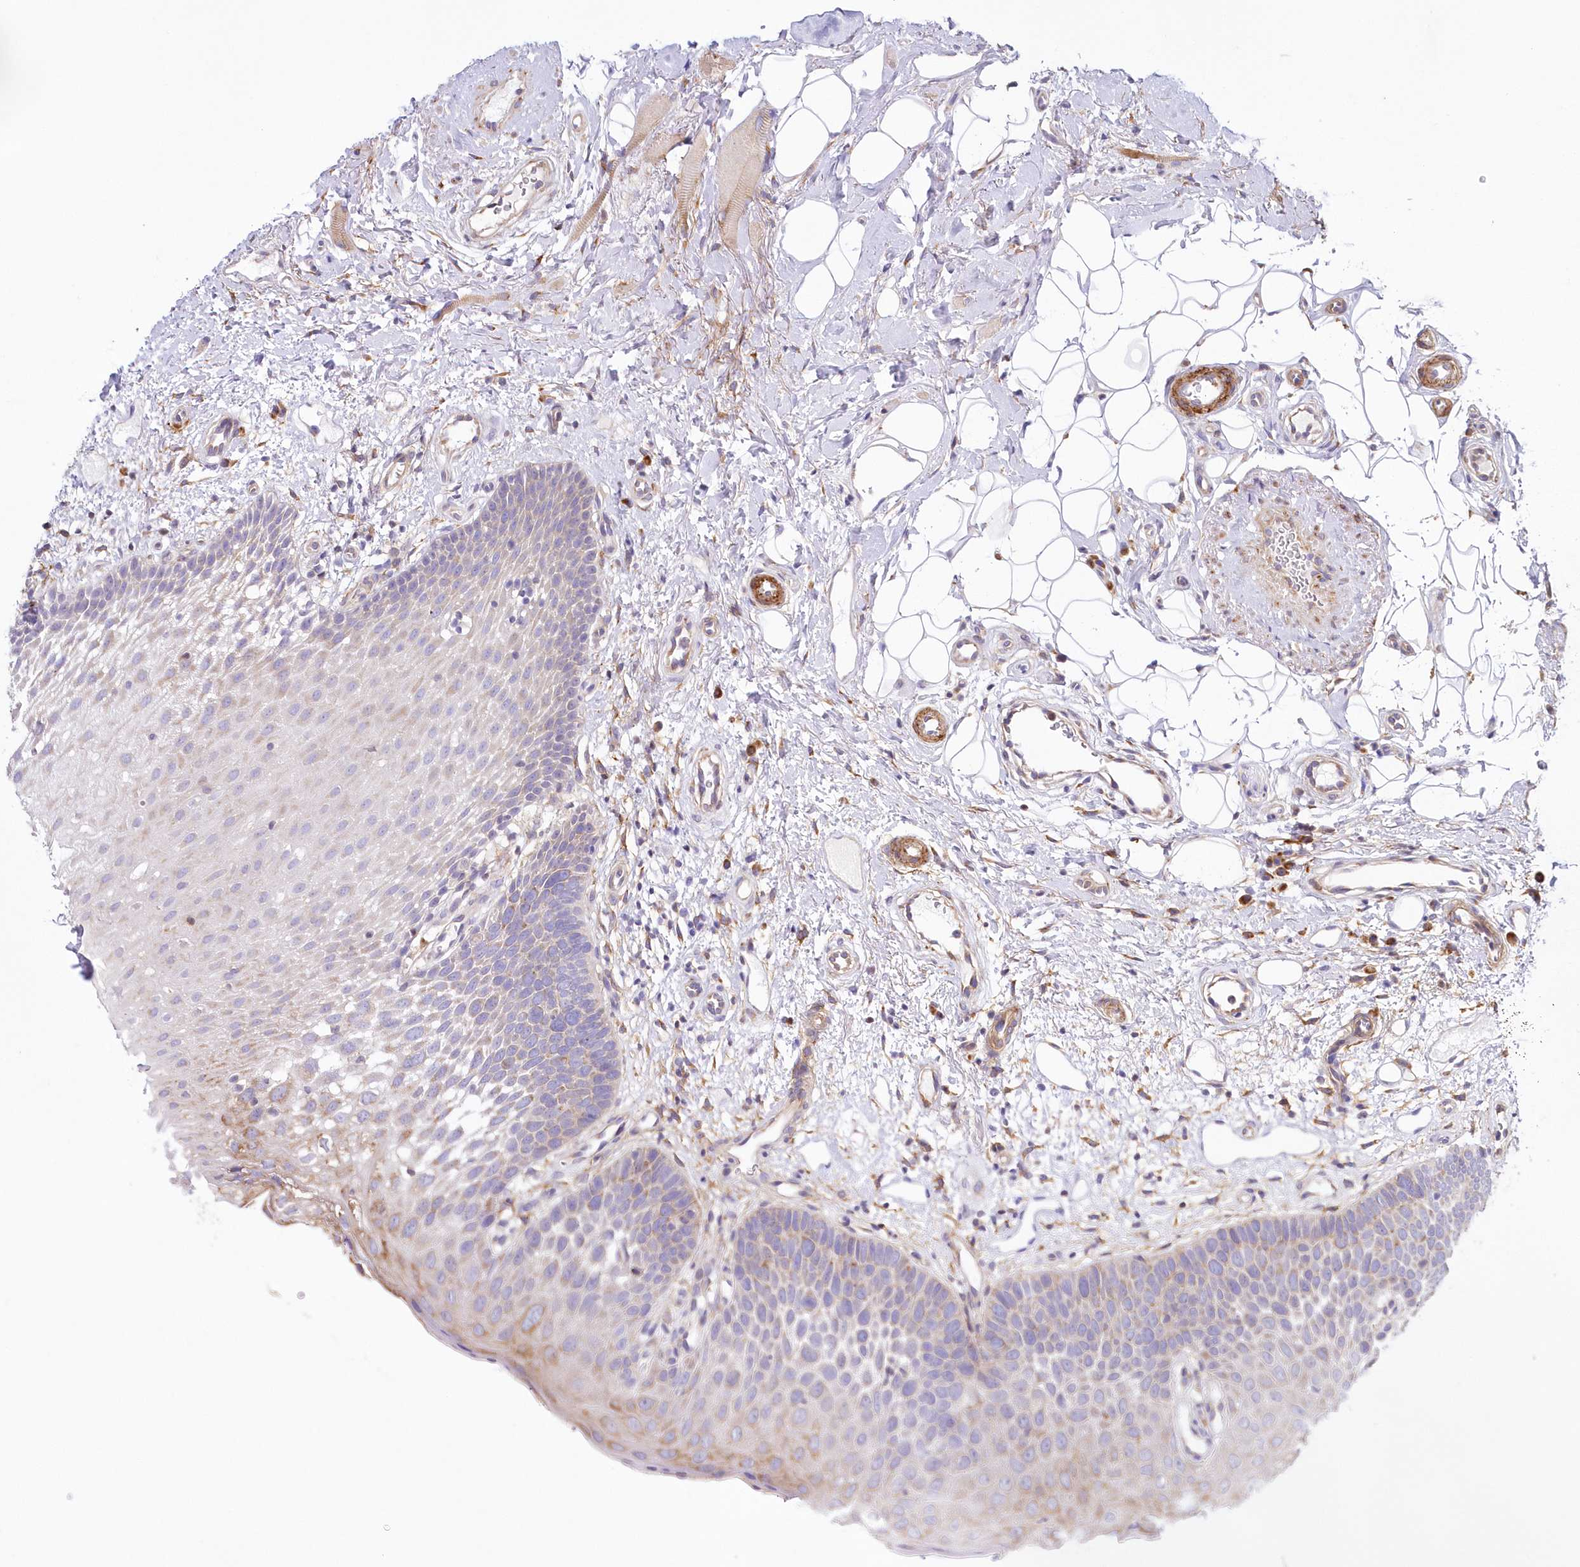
{"staining": {"intensity": "moderate", "quantity": "<25%", "location": "cytoplasmic/membranous"}, "tissue": "oral mucosa", "cell_type": "Squamous epithelial cells", "image_type": "normal", "snomed": [{"axis": "morphology", "description": "No evidence of malignacy"}, {"axis": "topography", "description": "Oral tissue"}, {"axis": "topography", "description": "Head-Neck"}], "caption": "Protein analysis of benign oral mucosa exhibits moderate cytoplasmic/membranous expression in approximately <25% of squamous epithelial cells.", "gene": "ARFGEF3", "patient": {"sex": "male", "age": 68}}